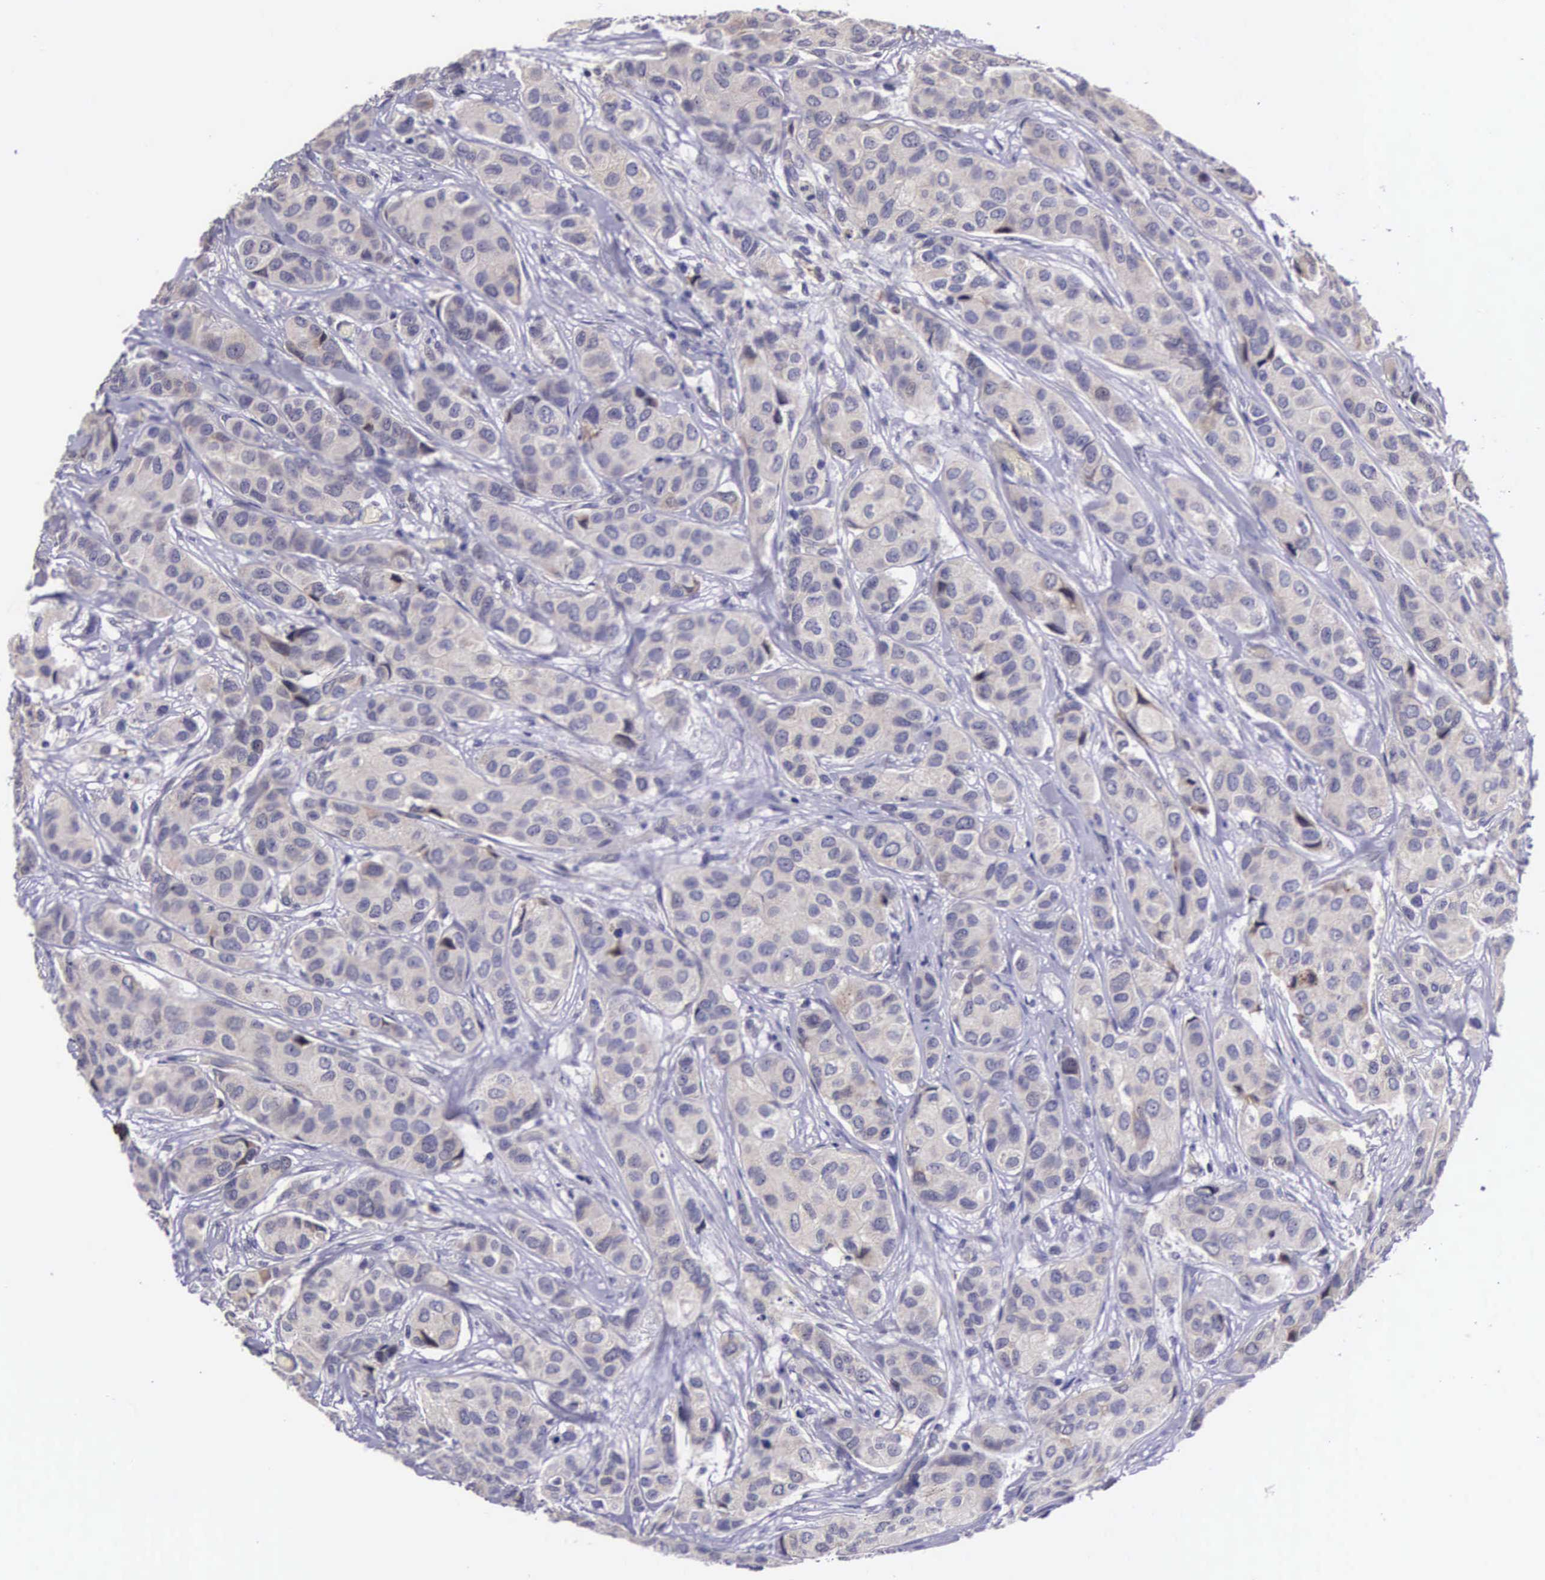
{"staining": {"intensity": "negative", "quantity": "none", "location": "none"}, "tissue": "breast cancer", "cell_type": "Tumor cells", "image_type": "cancer", "snomed": [{"axis": "morphology", "description": "Duct carcinoma"}, {"axis": "topography", "description": "Breast"}], "caption": "IHC photomicrograph of breast cancer stained for a protein (brown), which reveals no staining in tumor cells.", "gene": "ARG2", "patient": {"sex": "female", "age": 68}}